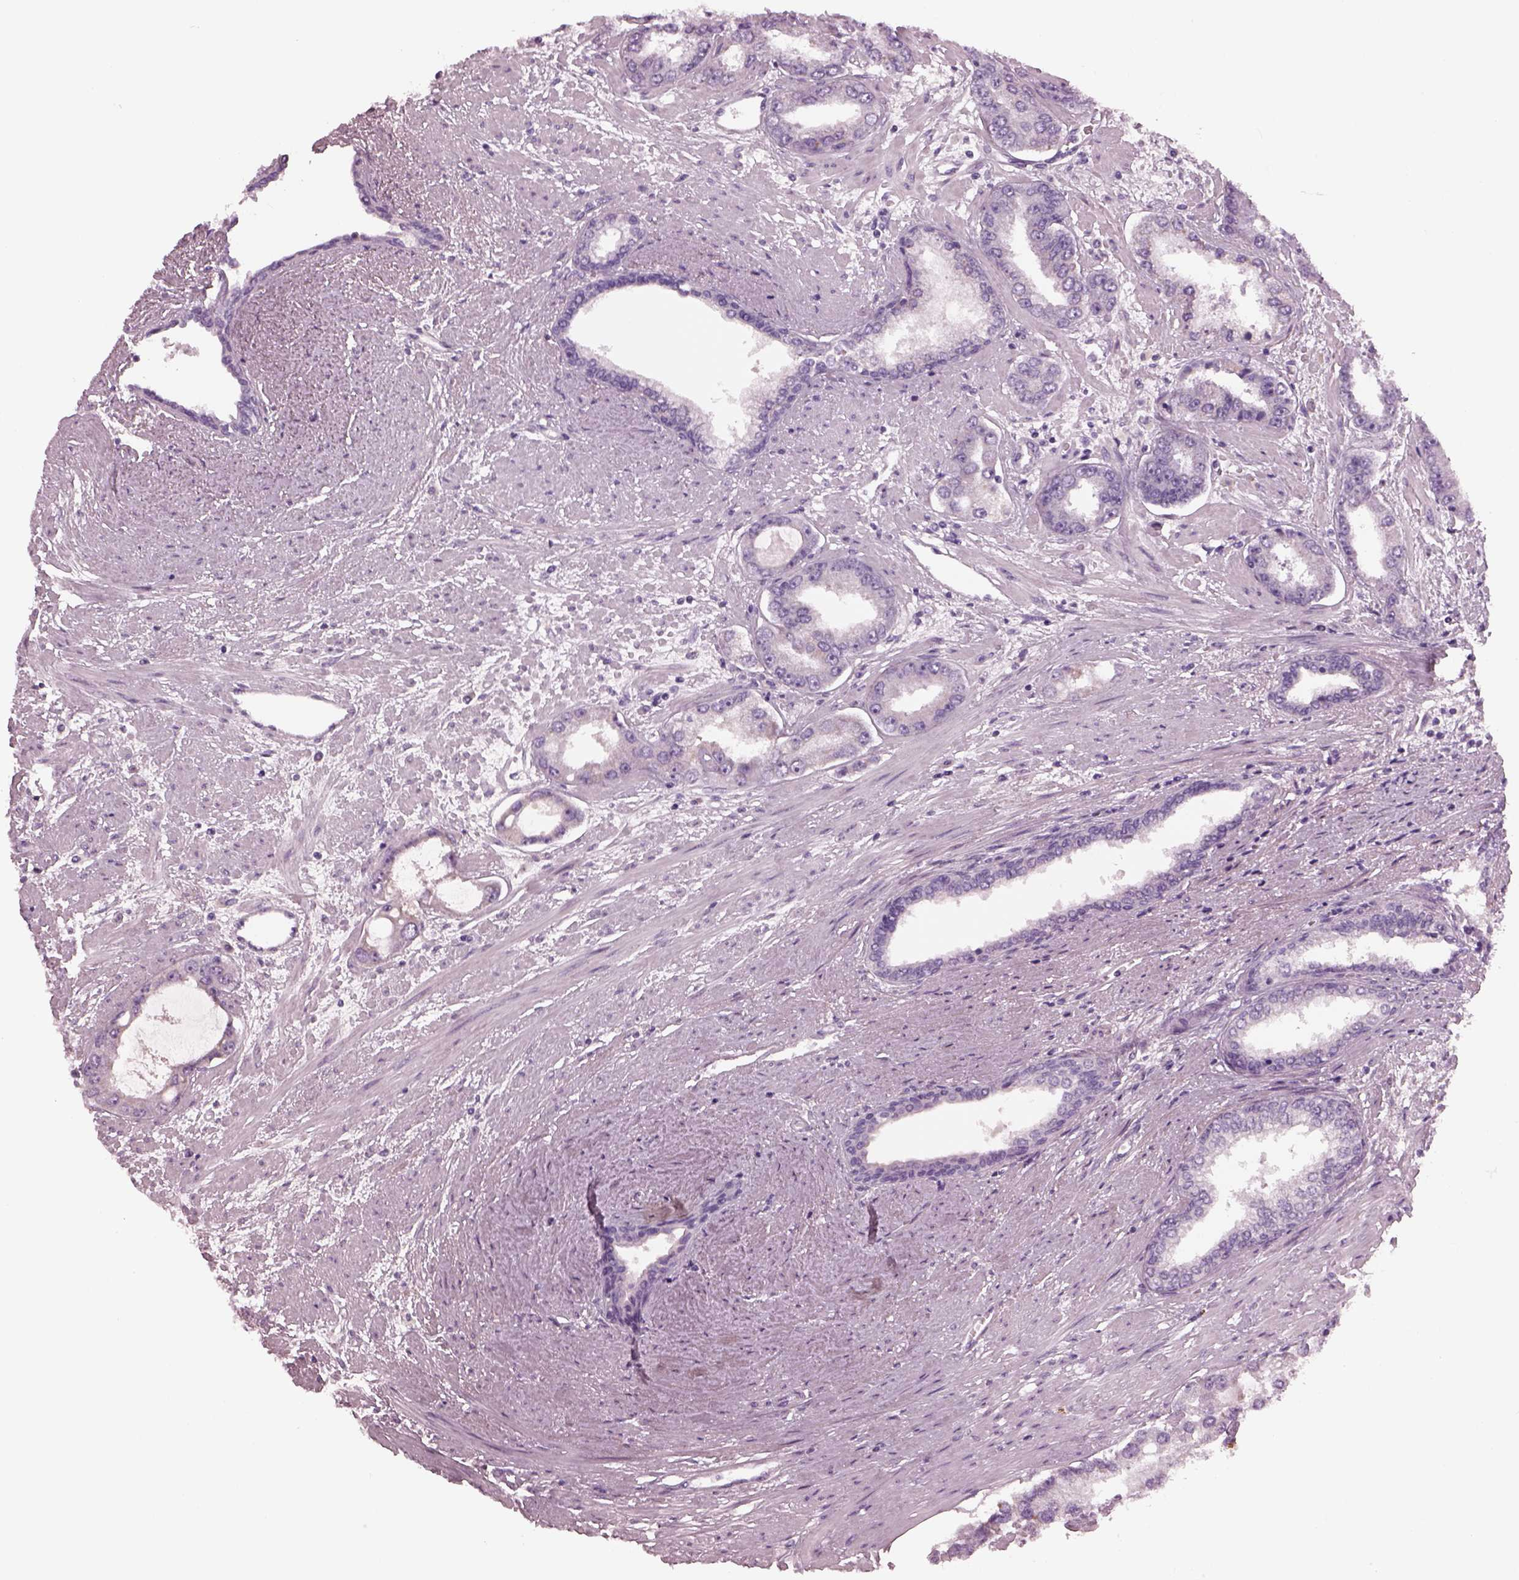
{"staining": {"intensity": "negative", "quantity": "none", "location": "none"}, "tissue": "prostate cancer", "cell_type": "Tumor cells", "image_type": "cancer", "snomed": [{"axis": "morphology", "description": "Adenocarcinoma, Low grade"}, {"axis": "topography", "description": "Prostate"}], "caption": "Immunohistochemistry of human prostate cancer shows no staining in tumor cells.", "gene": "CYLC1", "patient": {"sex": "male", "age": 60}}